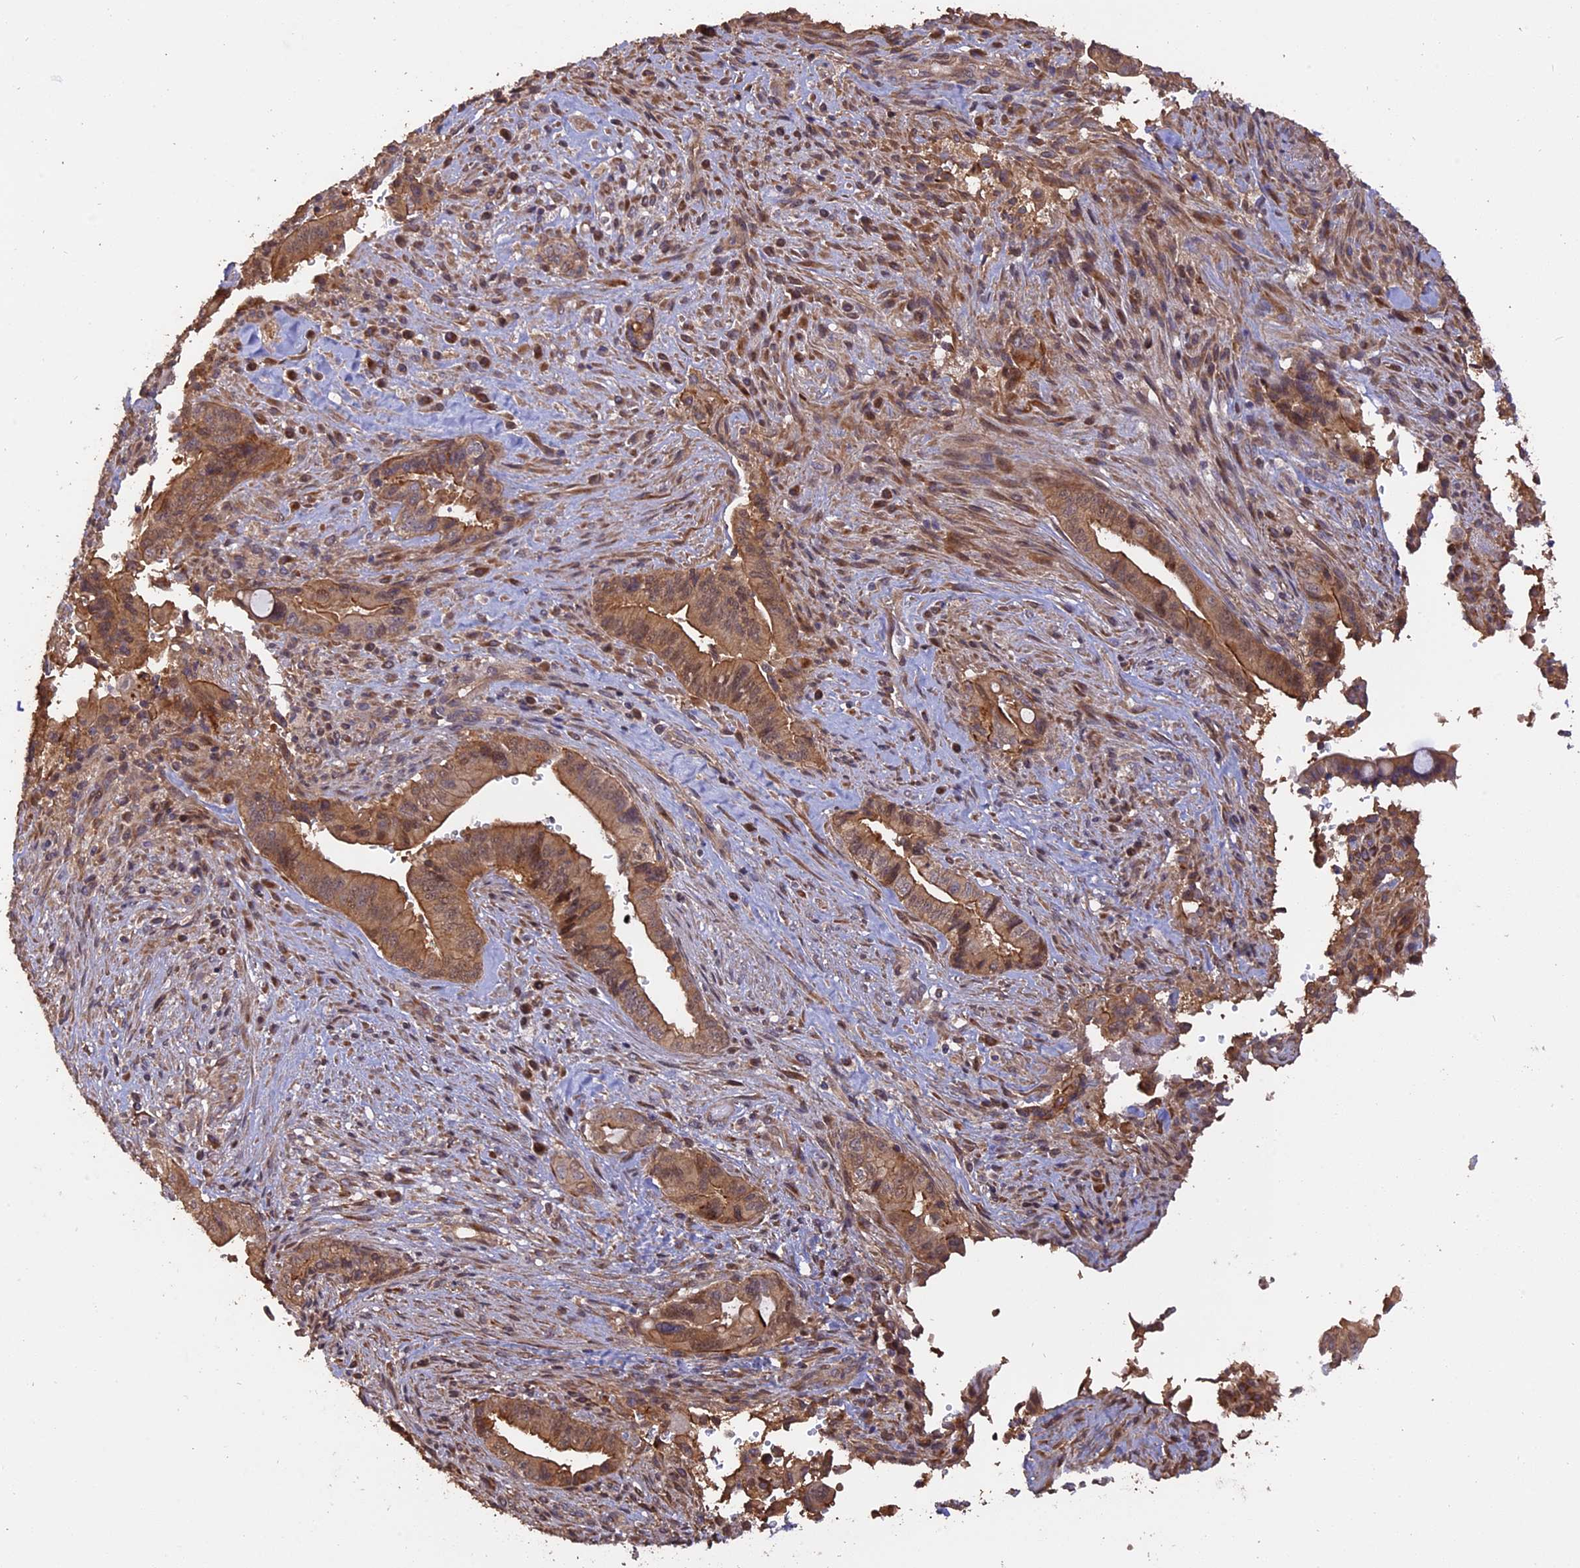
{"staining": {"intensity": "moderate", "quantity": ">75%", "location": "cytoplasmic/membranous,nuclear"}, "tissue": "pancreatic cancer", "cell_type": "Tumor cells", "image_type": "cancer", "snomed": [{"axis": "morphology", "description": "Adenocarcinoma, NOS"}, {"axis": "topography", "description": "Pancreas"}], "caption": "This is a histology image of immunohistochemistry (IHC) staining of adenocarcinoma (pancreatic), which shows moderate staining in the cytoplasmic/membranous and nuclear of tumor cells.", "gene": "RASAL1", "patient": {"sex": "male", "age": 70}}